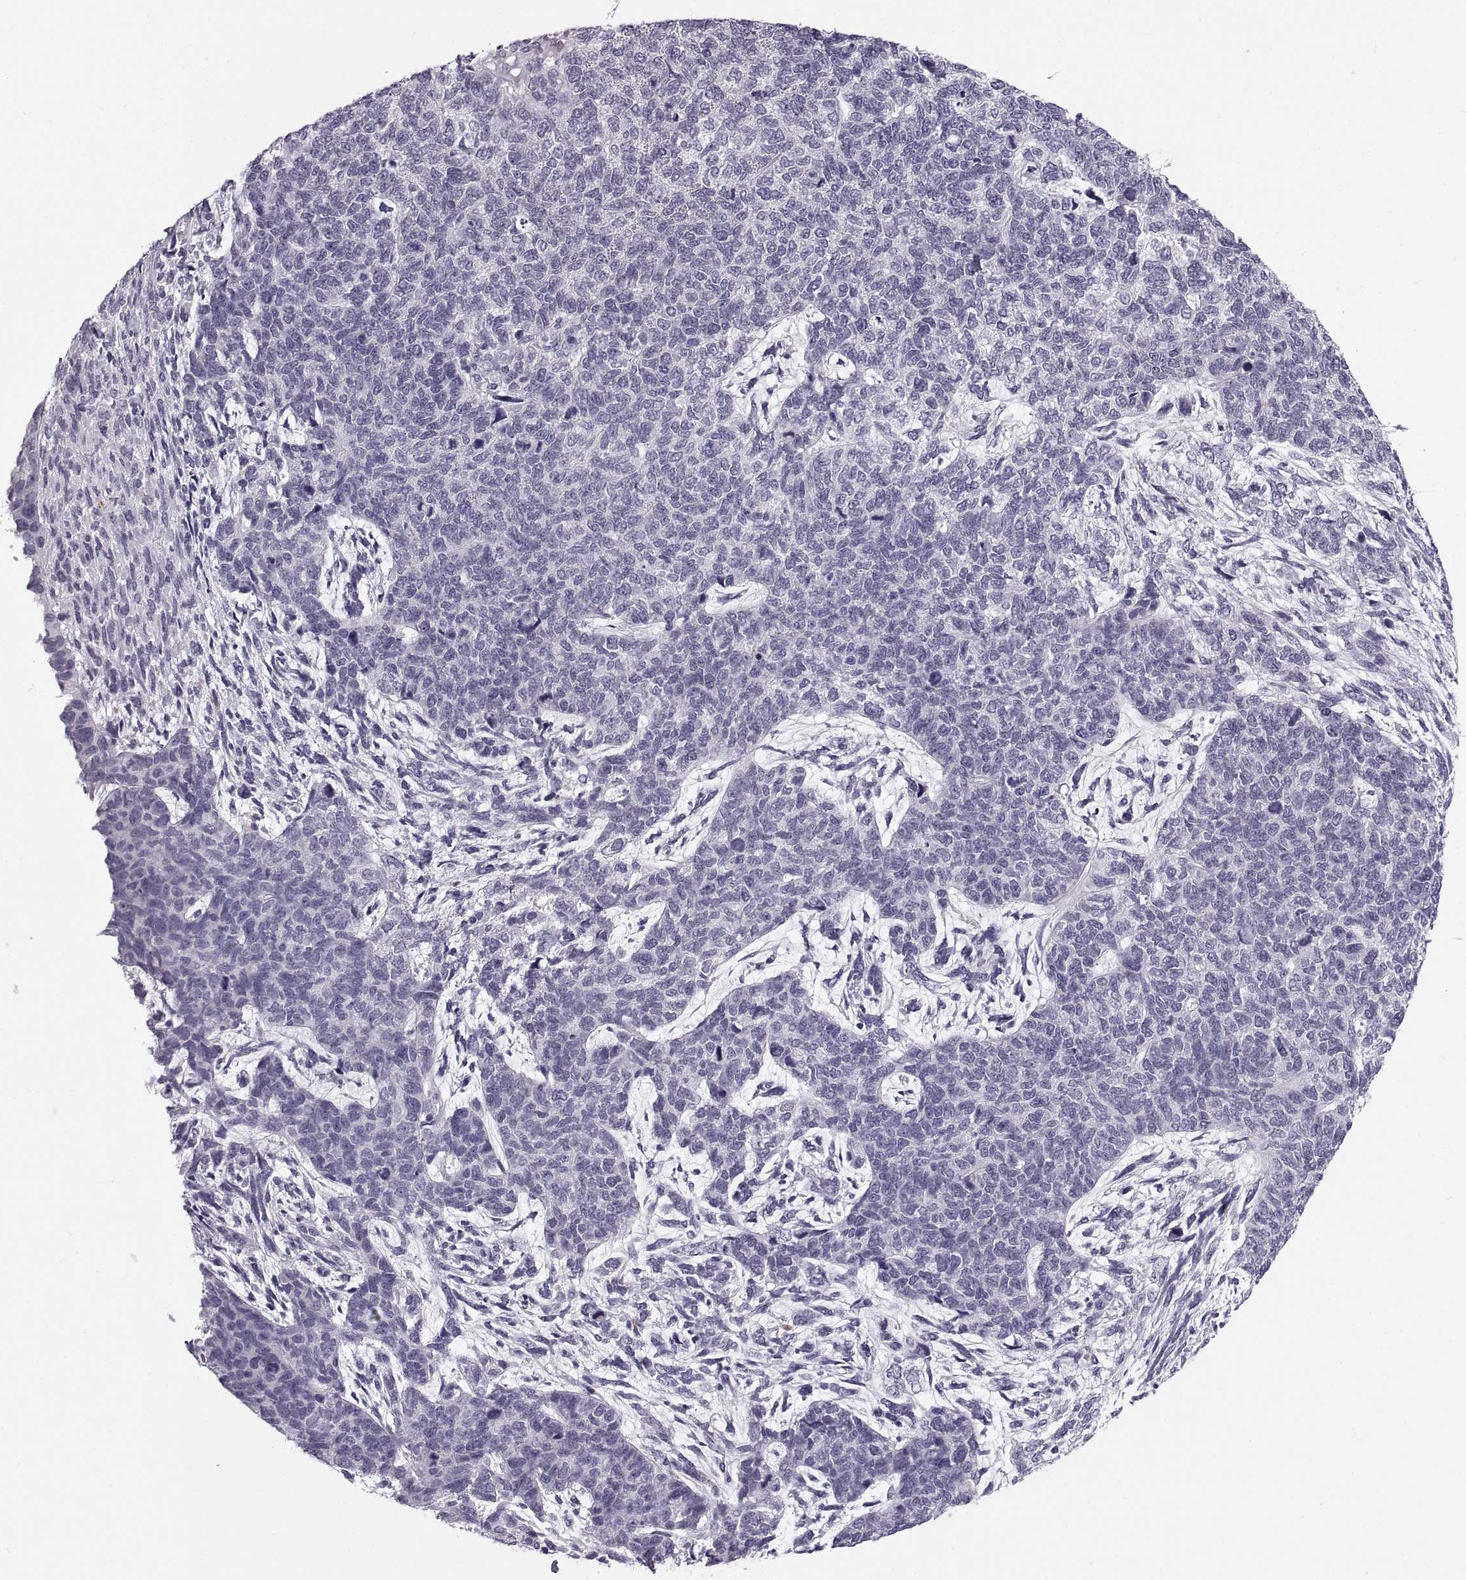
{"staining": {"intensity": "negative", "quantity": "none", "location": "none"}, "tissue": "cervical cancer", "cell_type": "Tumor cells", "image_type": "cancer", "snomed": [{"axis": "morphology", "description": "Squamous cell carcinoma, NOS"}, {"axis": "topography", "description": "Cervix"}], "caption": "DAB immunohistochemical staining of squamous cell carcinoma (cervical) shows no significant expression in tumor cells.", "gene": "QRICH2", "patient": {"sex": "female", "age": 63}}